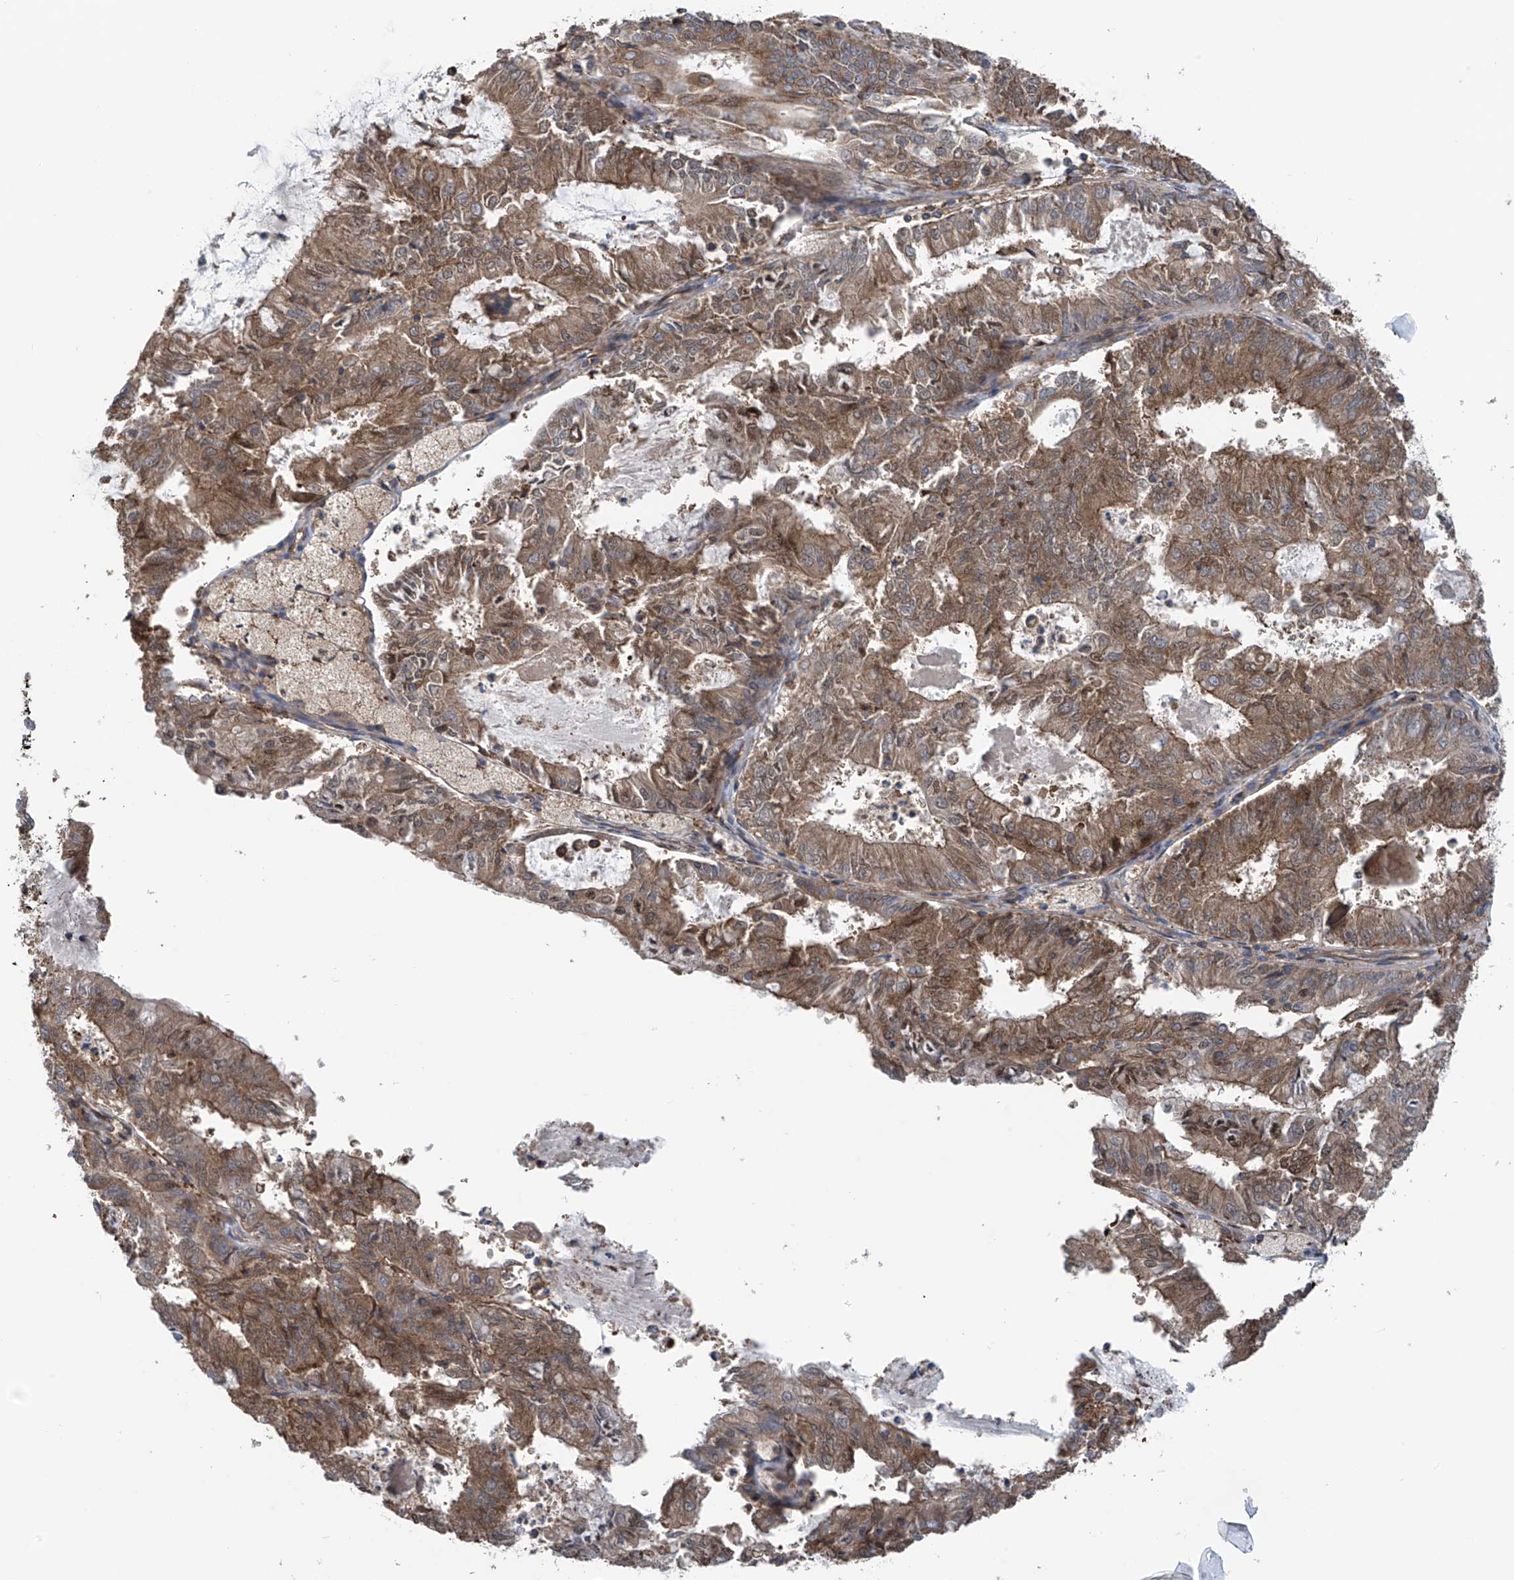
{"staining": {"intensity": "moderate", "quantity": ">75%", "location": "cytoplasmic/membranous"}, "tissue": "endometrial cancer", "cell_type": "Tumor cells", "image_type": "cancer", "snomed": [{"axis": "morphology", "description": "Adenocarcinoma, NOS"}, {"axis": "topography", "description": "Endometrium"}], "caption": "High-magnification brightfield microscopy of endometrial cancer (adenocarcinoma) stained with DAB (brown) and counterstained with hematoxylin (blue). tumor cells exhibit moderate cytoplasmic/membranous expression is appreciated in about>75% of cells.", "gene": "CHPF", "patient": {"sex": "female", "age": 57}}